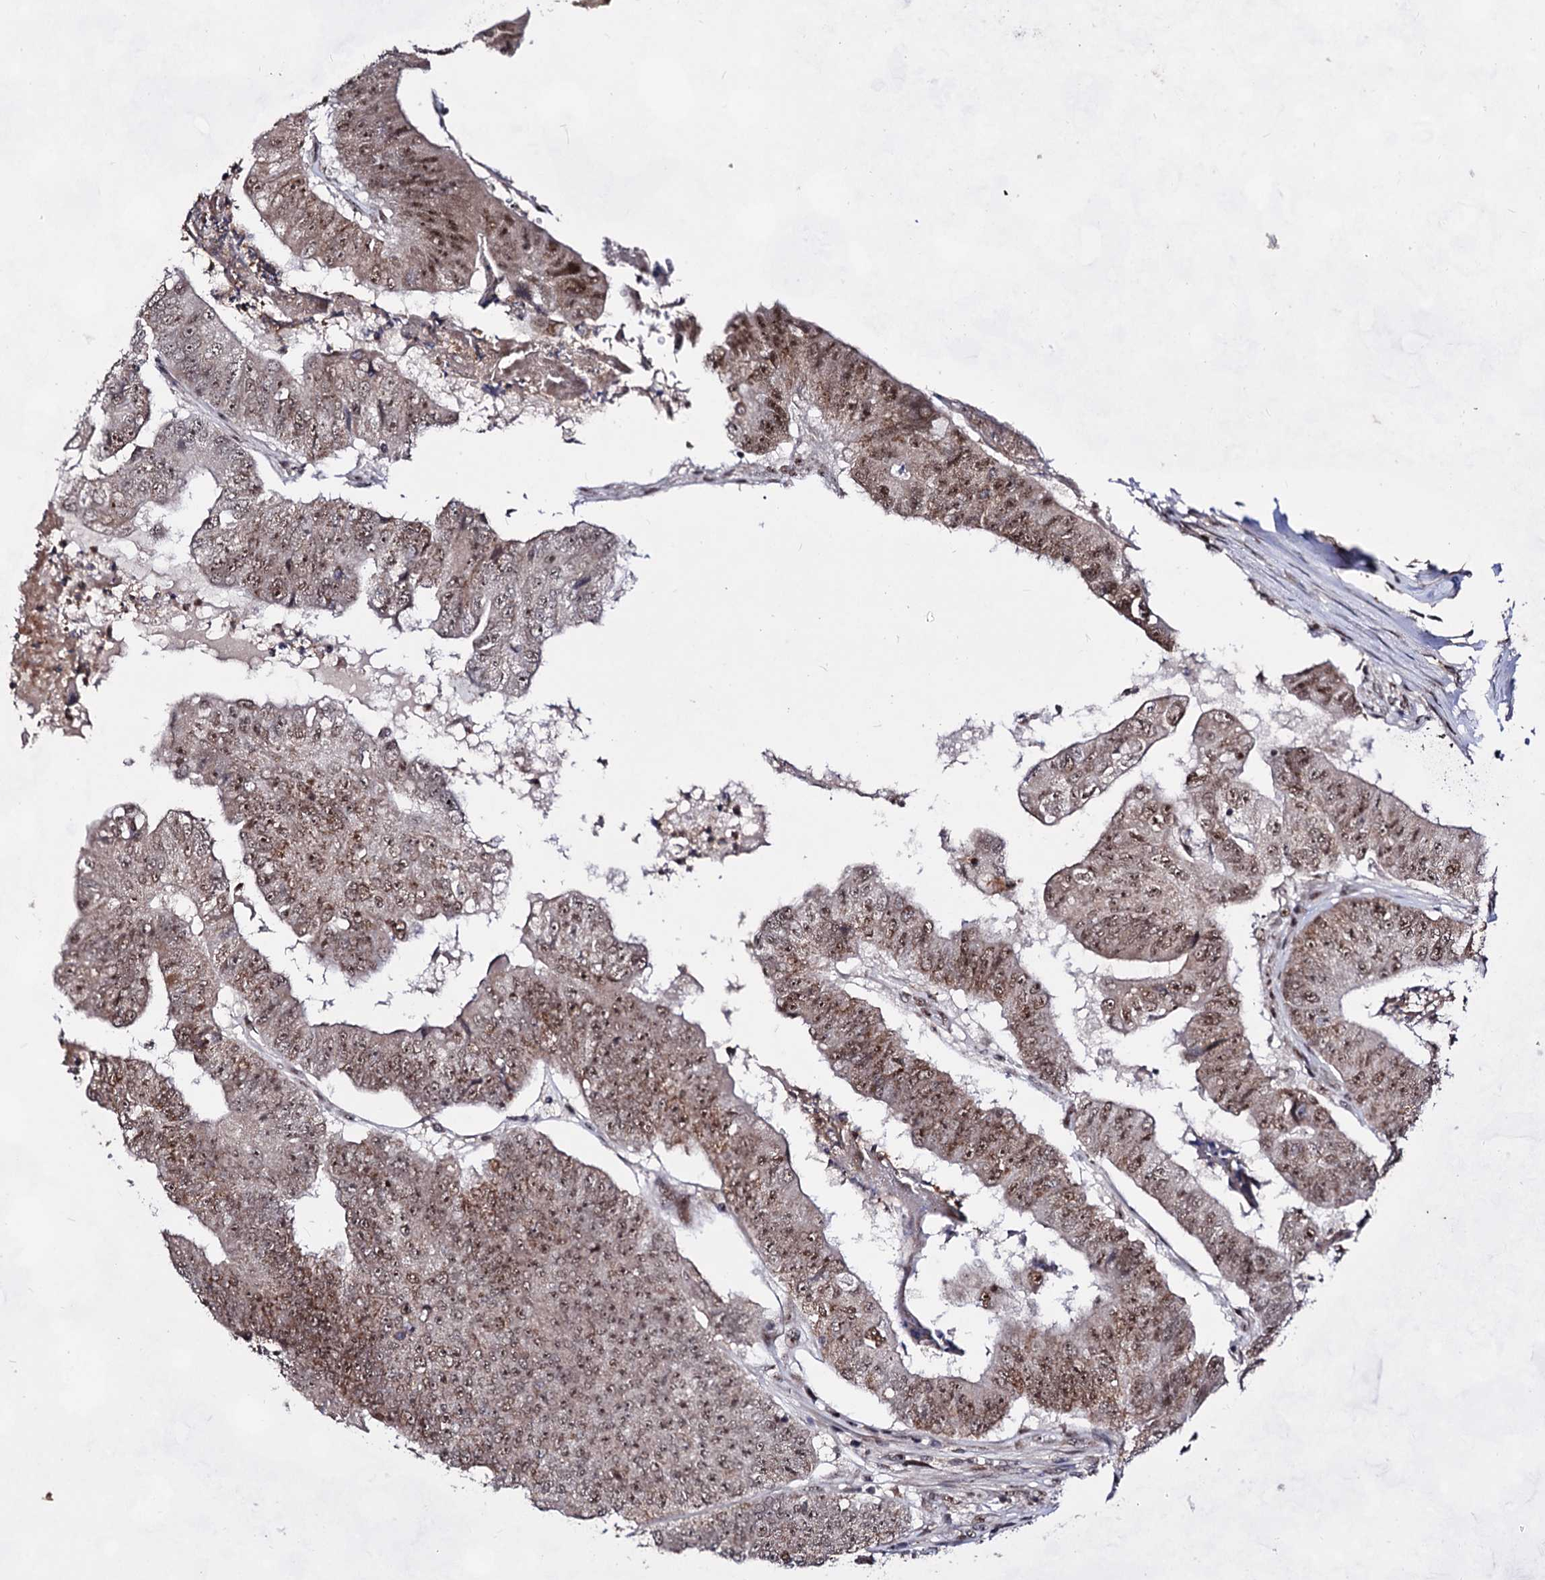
{"staining": {"intensity": "moderate", "quantity": ">75%", "location": "nuclear"}, "tissue": "colorectal cancer", "cell_type": "Tumor cells", "image_type": "cancer", "snomed": [{"axis": "morphology", "description": "Adenocarcinoma, NOS"}, {"axis": "topography", "description": "Colon"}], "caption": "Immunohistochemical staining of human adenocarcinoma (colorectal) reveals moderate nuclear protein expression in approximately >75% of tumor cells.", "gene": "EXOSC10", "patient": {"sex": "female", "age": 67}}